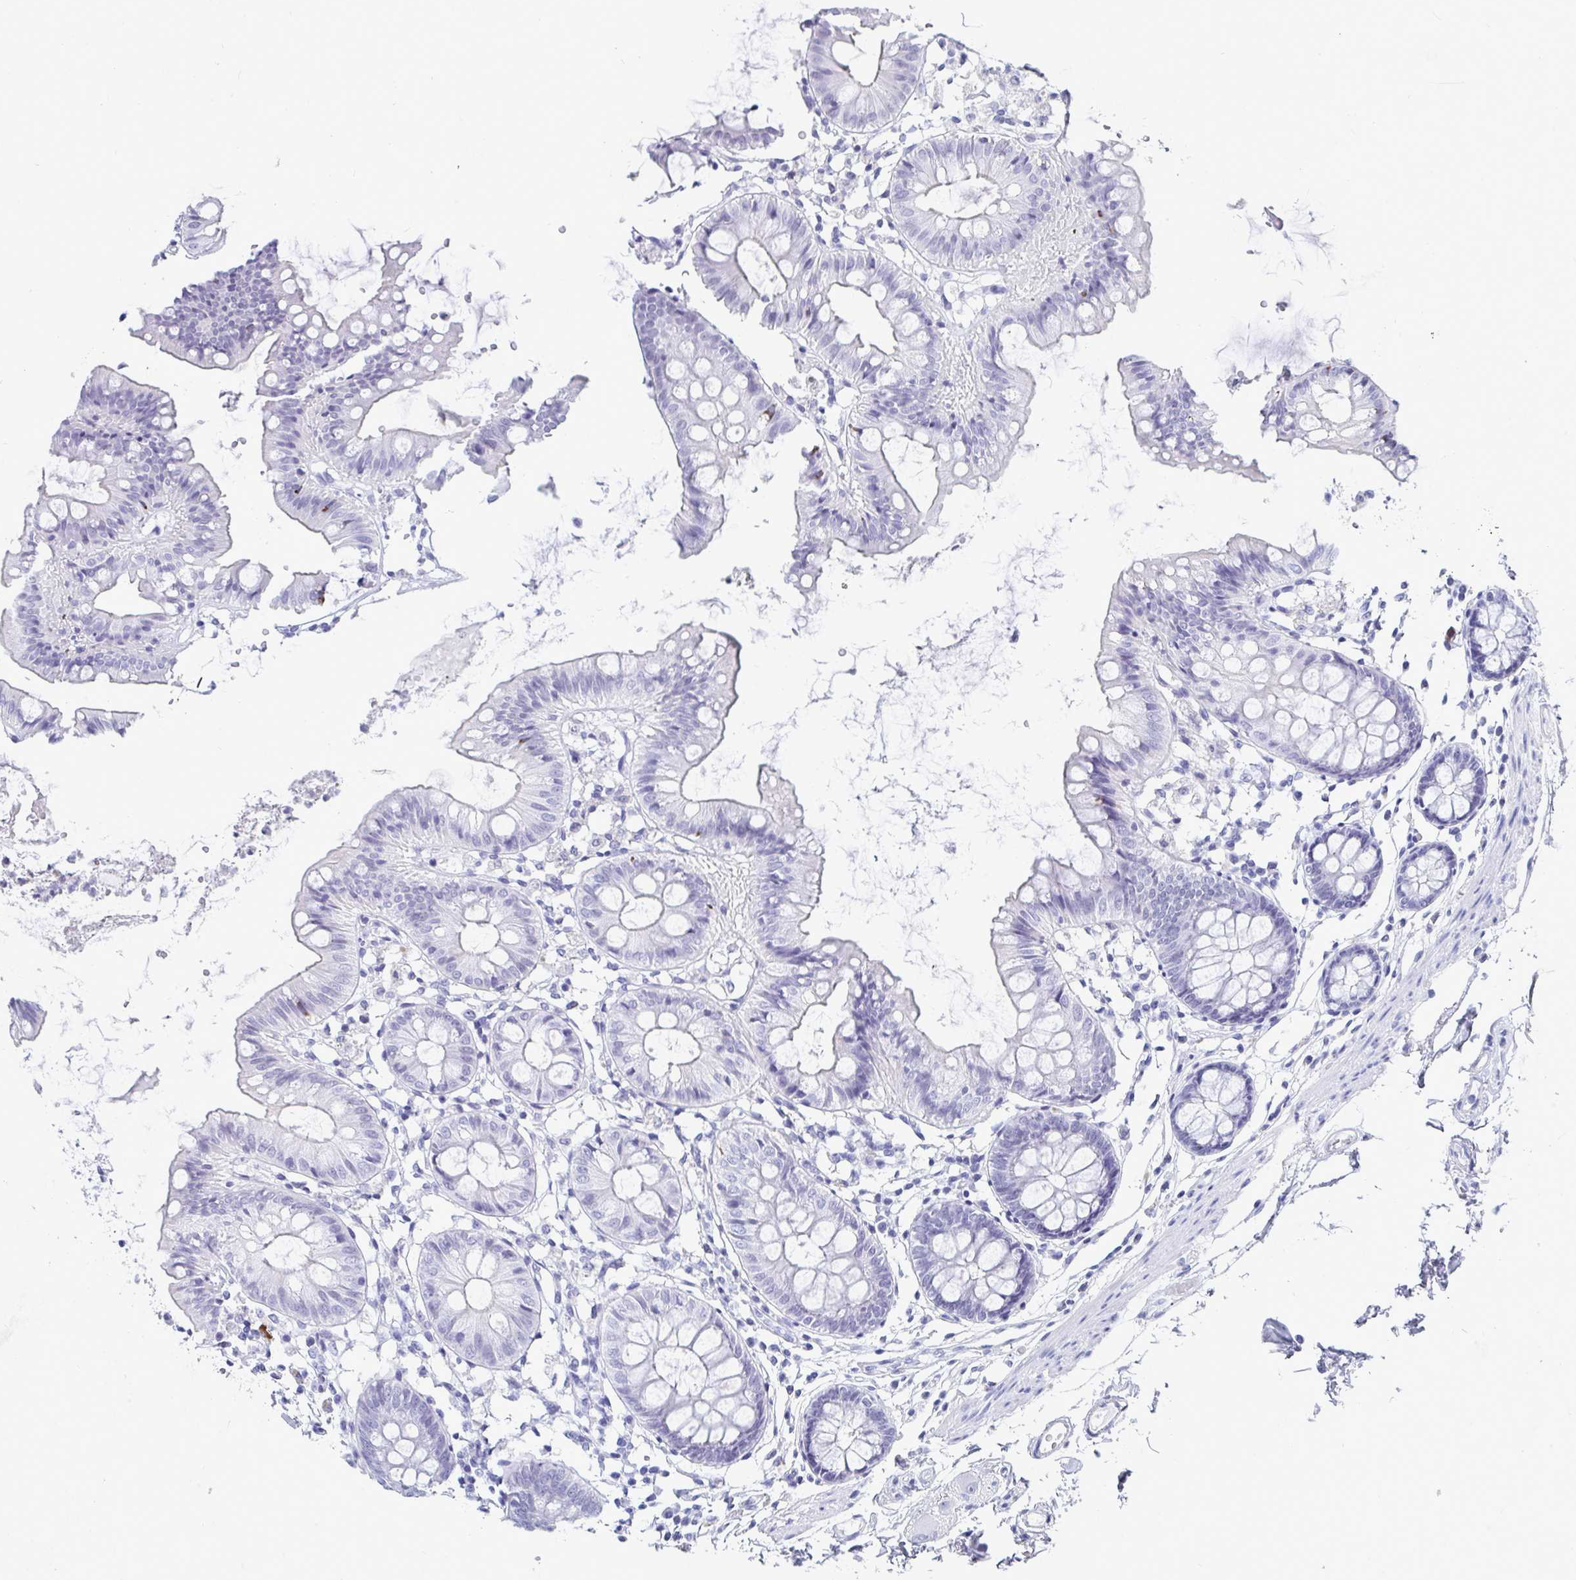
{"staining": {"intensity": "negative", "quantity": "none", "location": "none"}, "tissue": "colon", "cell_type": "Endothelial cells", "image_type": "normal", "snomed": [{"axis": "morphology", "description": "Normal tissue, NOS"}, {"axis": "topography", "description": "Colon"}], "caption": "A histopathology image of colon stained for a protein demonstrates no brown staining in endothelial cells.", "gene": "GKN2", "patient": {"sex": "female", "age": 84}}